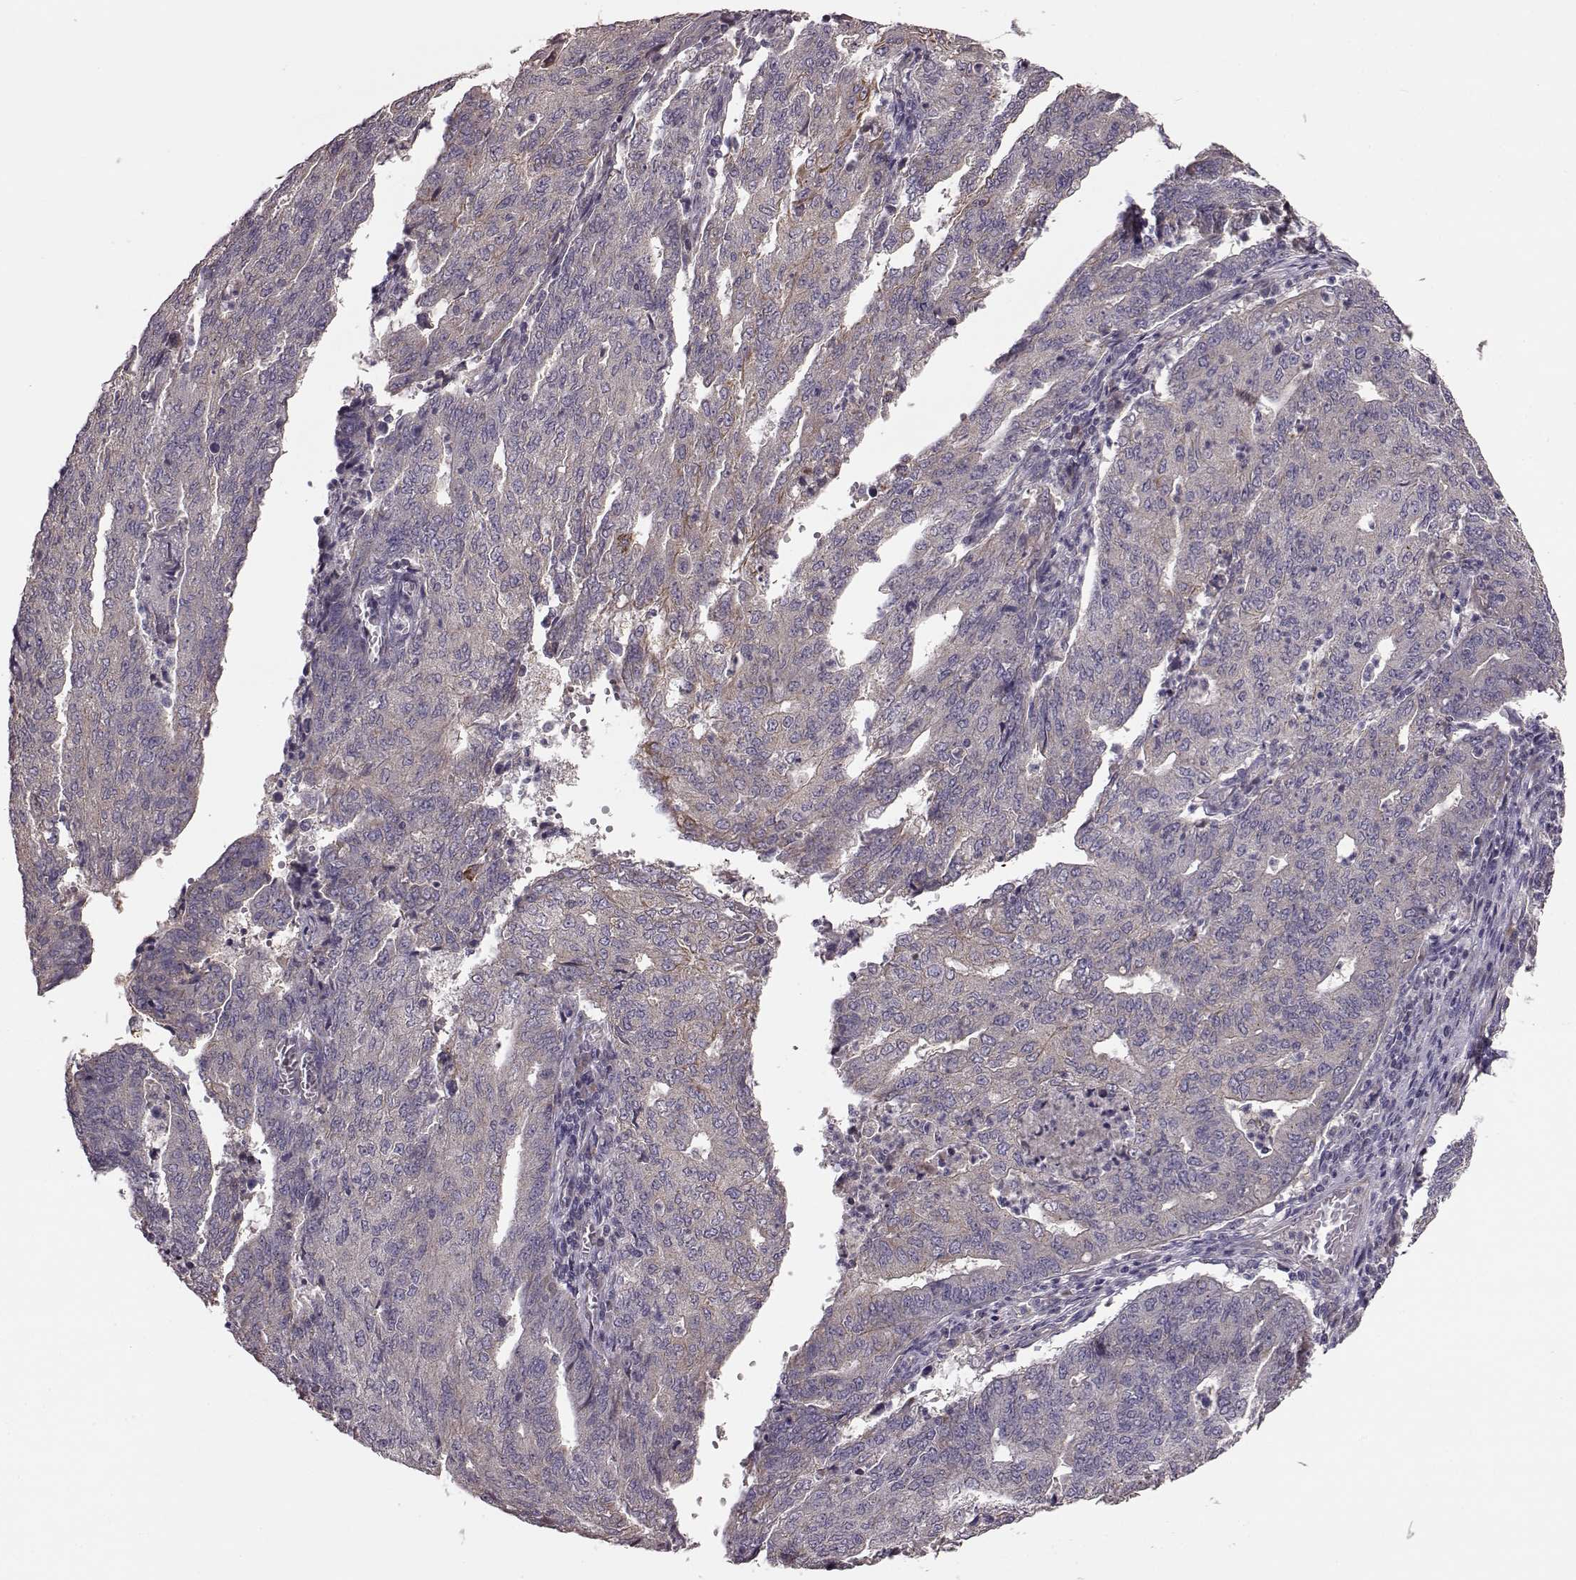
{"staining": {"intensity": "negative", "quantity": "none", "location": "none"}, "tissue": "endometrial cancer", "cell_type": "Tumor cells", "image_type": "cancer", "snomed": [{"axis": "morphology", "description": "Adenocarcinoma, NOS"}, {"axis": "topography", "description": "Endometrium"}], "caption": "This is an immunohistochemistry histopathology image of adenocarcinoma (endometrial). There is no positivity in tumor cells.", "gene": "NTF3", "patient": {"sex": "female", "age": 82}}